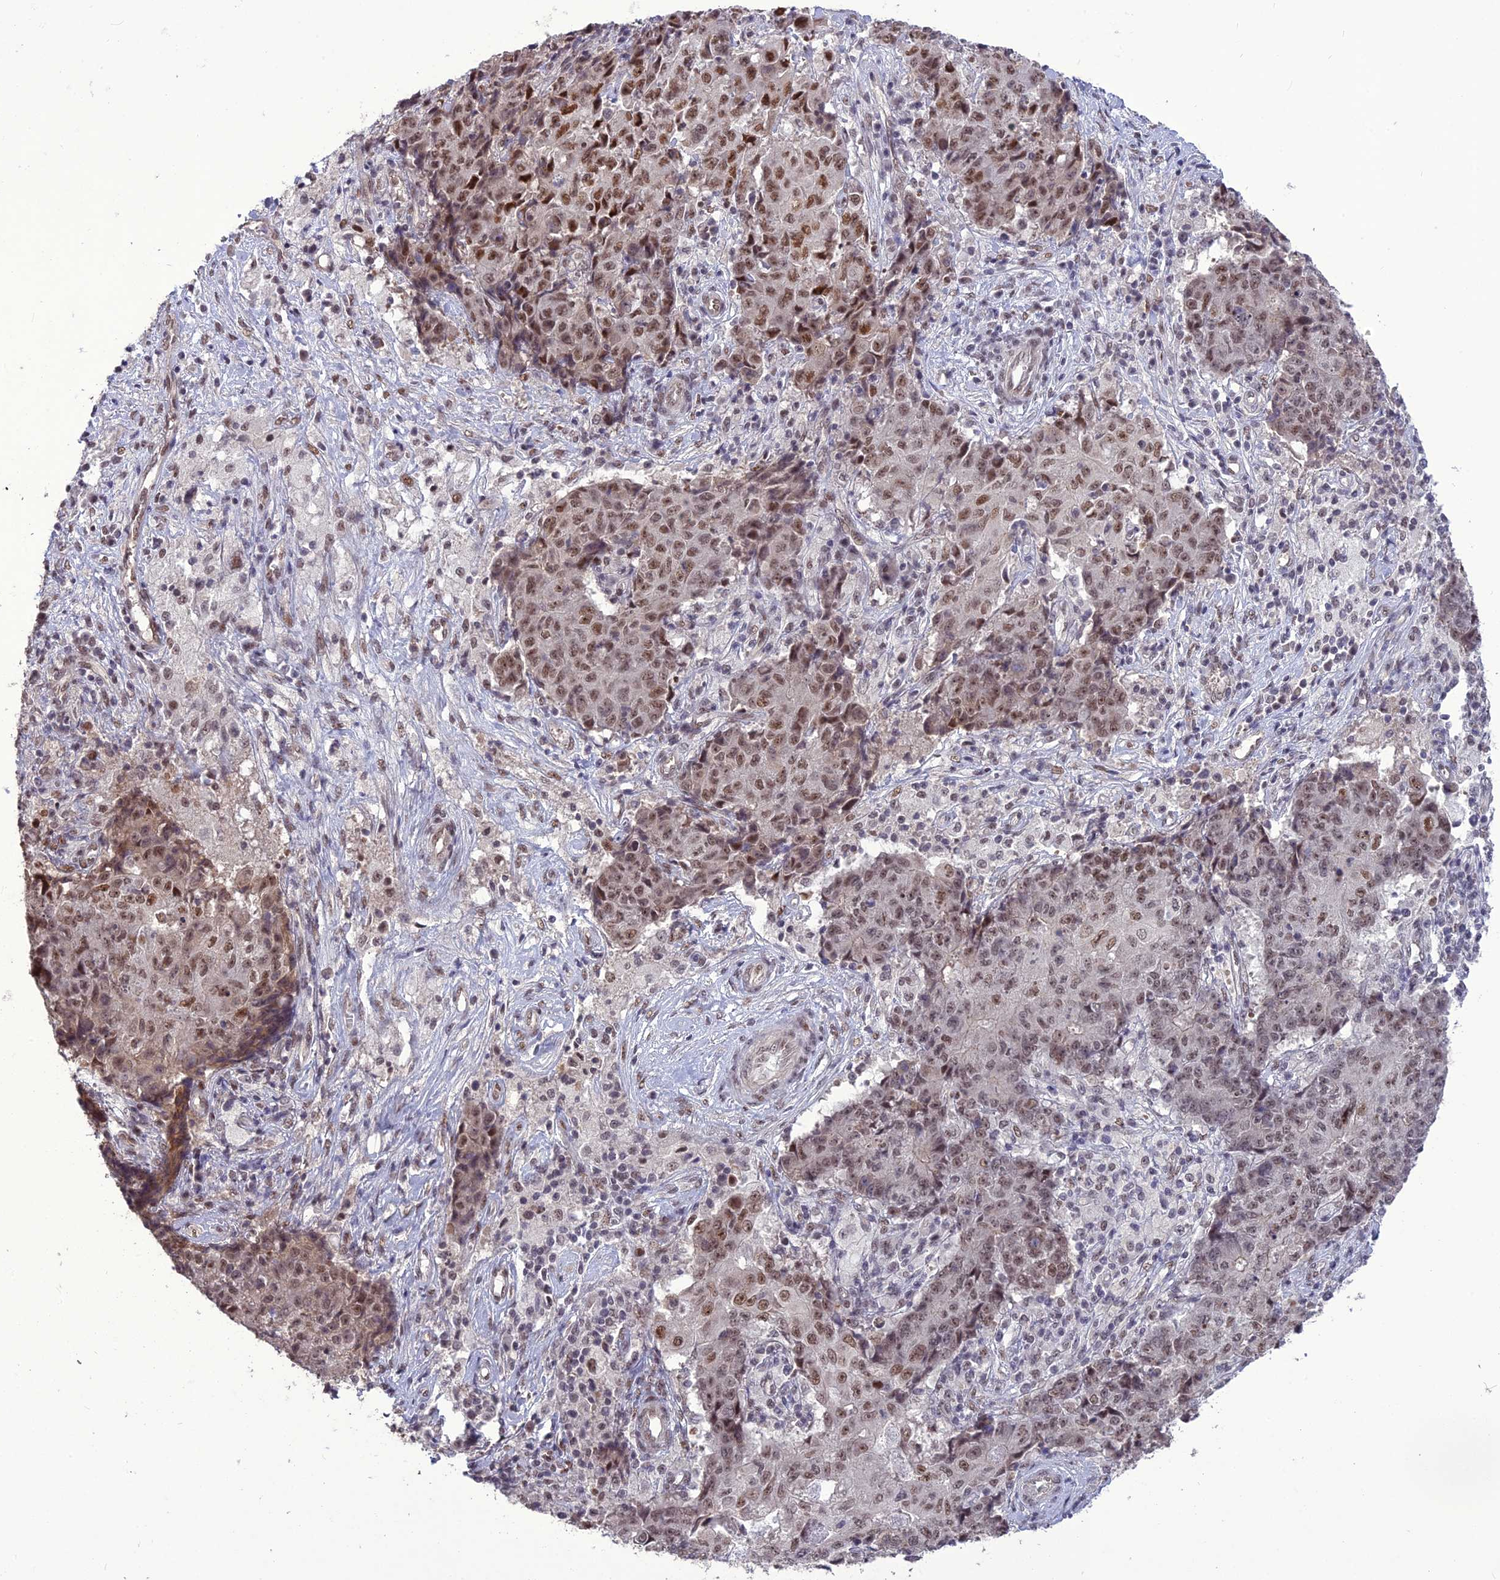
{"staining": {"intensity": "moderate", "quantity": ">75%", "location": "nuclear"}, "tissue": "ovarian cancer", "cell_type": "Tumor cells", "image_type": "cancer", "snomed": [{"axis": "morphology", "description": "Carcinoma, endometroid"}, {"axis": "topography", "description": "Ovary"}], "caption": "Immunohistochemistry staining of endometroid carcinoma (ovarian), which shows medium levels of moderate nuclear expression in approximately >75% of tumor cells indicating moderate nuclear protein positivity. The staining was performed using DAB (brown) for protein detection and nuclei were counterstained in hematoxylin (blue).", "gene": "DIS3", "patient": {"sex": "female", "age": 42}}